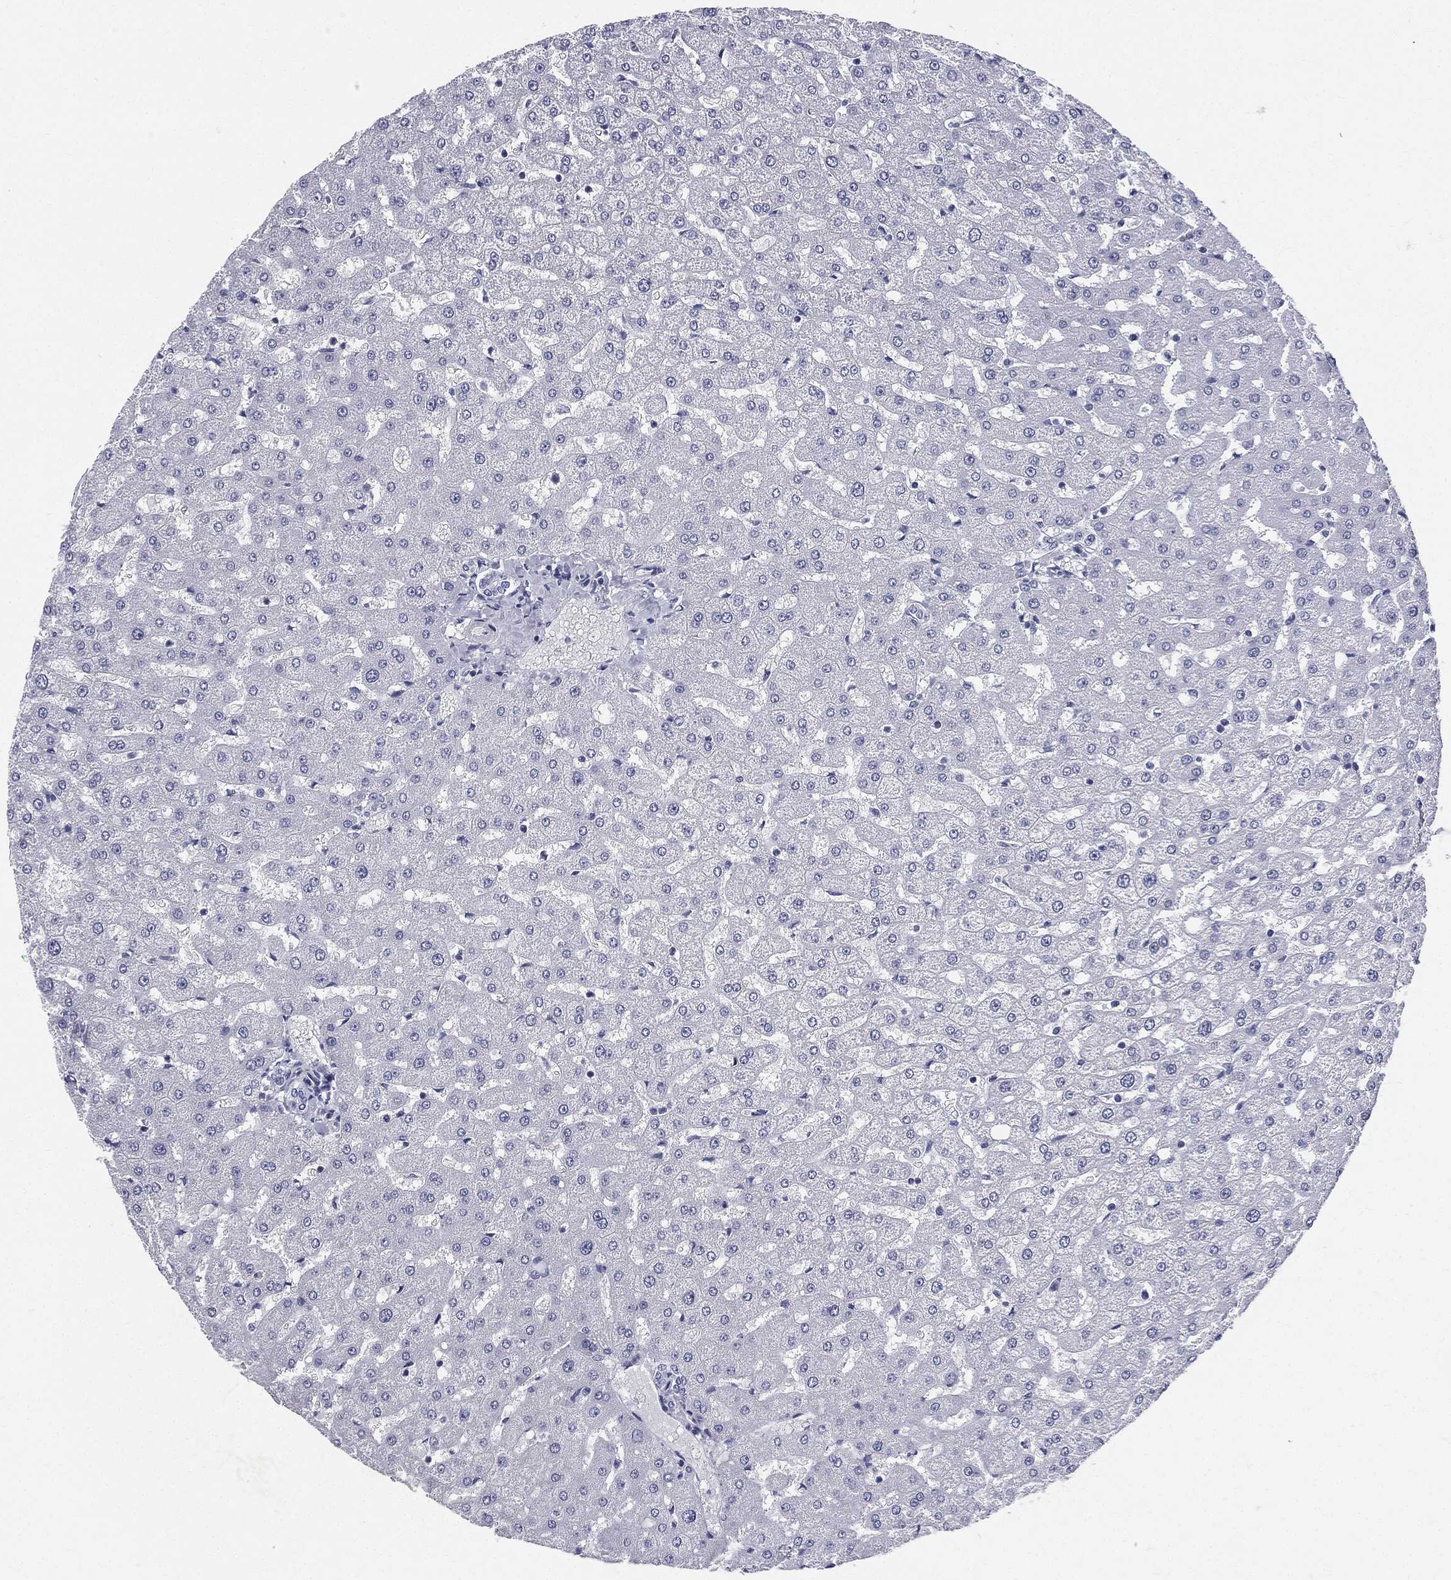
{"staining": {"intensity": "negative", "quantity": "none", "location": "none"}, "tissue": "liver", "cell_type": "Cholangiocytes", "image_type": "normal", "snomed": [{"axis": "morphology", "description": "Normal tissue, NOS"}, {"axis": "topography", "description": "Liver"}], "caption": "Unremarkable liver was stained to show a protein in brown. There is no significant expression in cholangiocytes. (DAB (3,3'-diaminobenzidine) IHC visualized using brightfield microscopy, high magnification).", "gene": "MLLT10", "patient": {"sex": "female", "age": 50}}